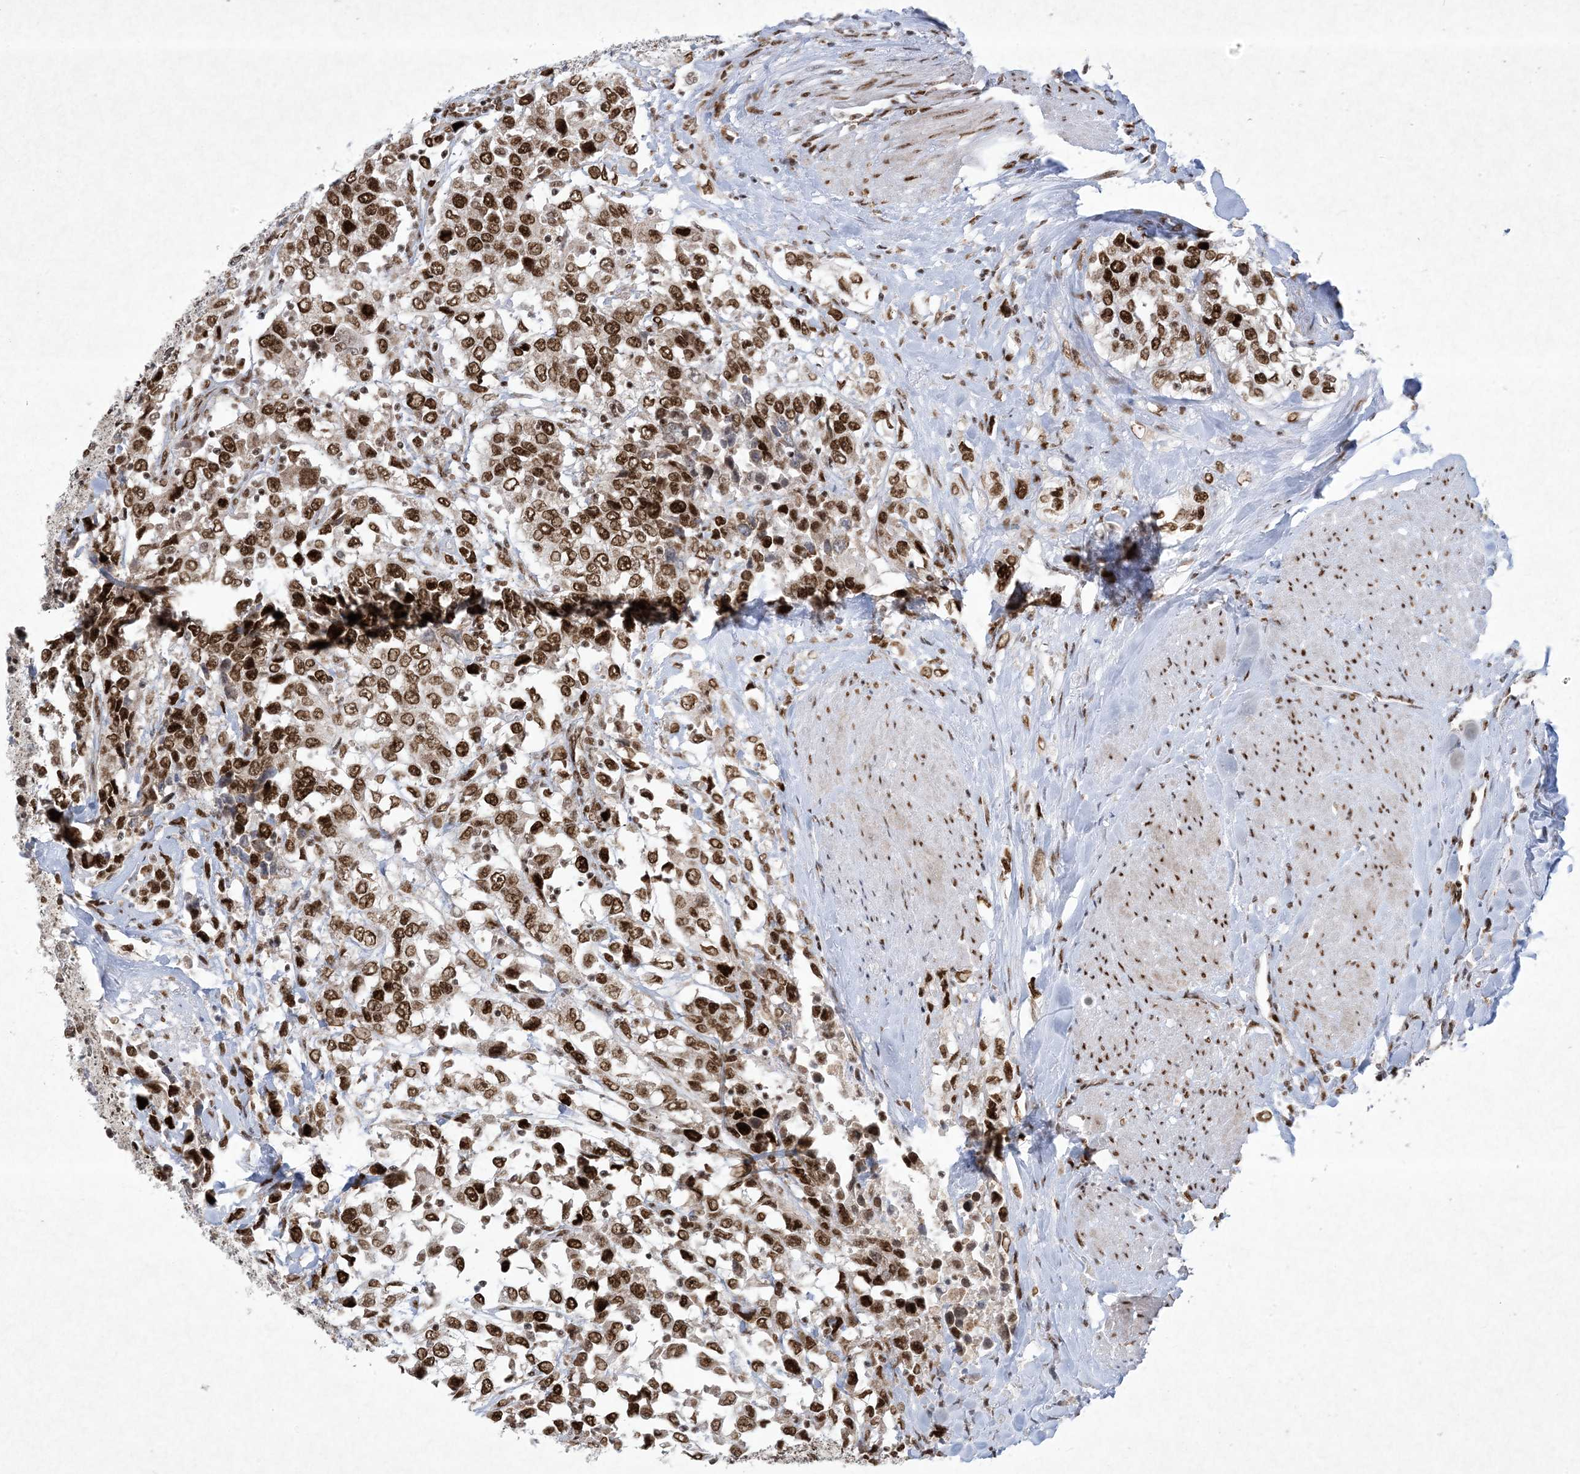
{"staining": {"intensity": "strong", "quantity": ">75%", "location": "nuclear"}, "tissue": "urothelial cancer", "cell_type": "Tumor cells", "image_type": "cancer", "snomed": [{"axis": "morphology", "description": "Urothelial carcinoma, High grade"}, {"axis": "topography", "description": "Urinary bladder"}], "caption": "Protein staining of urothelial cancer tissue reveals strong nuclear expression in approximately >75% of tumor cells. (brown staining indicates protein expression, while blue staining denotes nuclei).", "gene": "PKNOX2", "patient": {"sex": "female", "age": 80}}